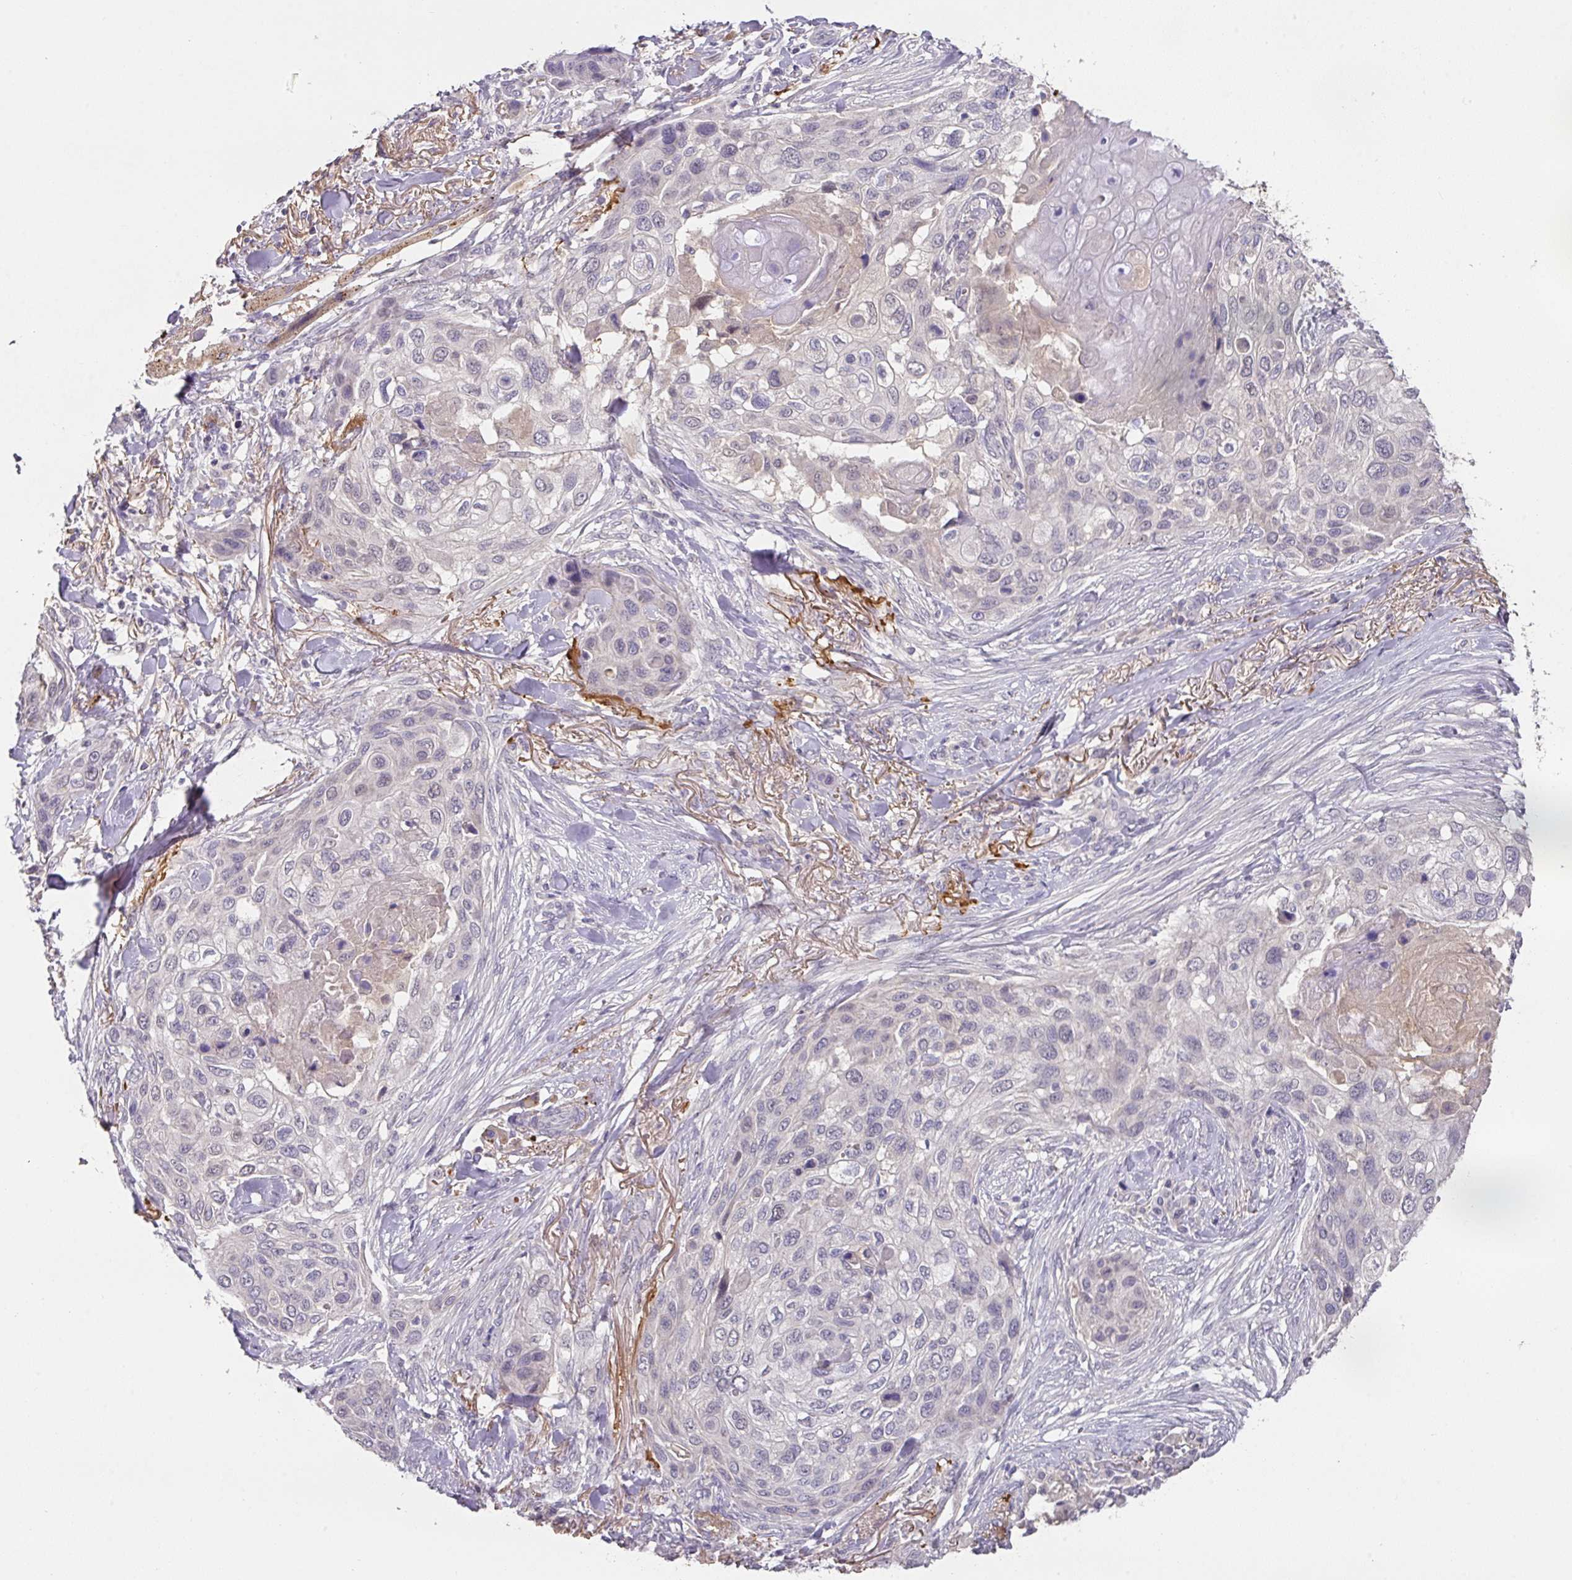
{"staining": {"intensity": "negative", "quantity": "none", "location": "none"}, "tissue": "skin cancer", "cell_type": "Tumor cells", "image_type": "cancer", "snomed": [{"axis": "morphology", "description": "Squamous cell carcinoma, NOS"}, {"axis": "topography", "description": "Skin"}], "caption": "This is an immunohistochemistry histopathology image of skin cancer (squamous cell carcinoma). There is no positivity in tumor cells.", "gene": "FOXN4", "patient": {"sex": "female", "age": 87}}